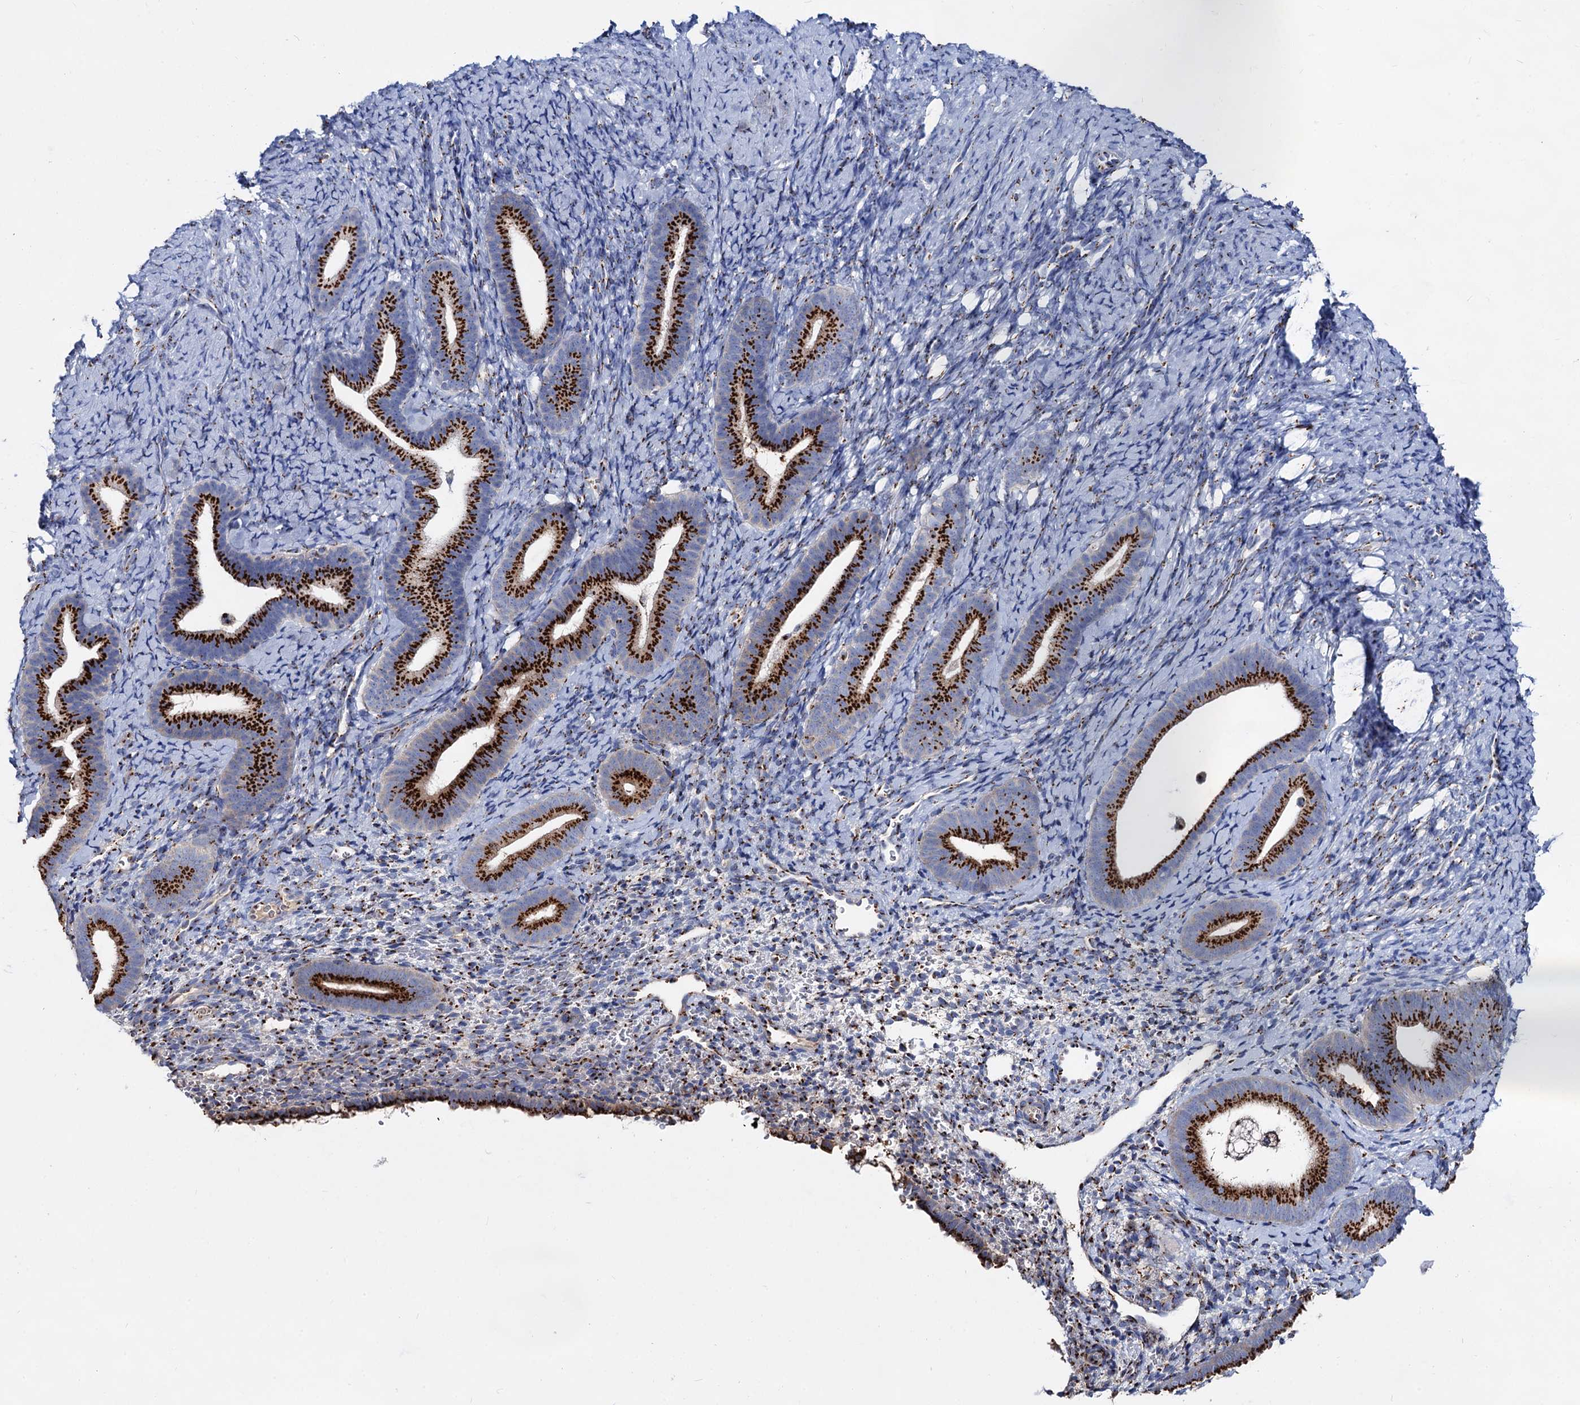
{"staining": {"intensity": "strong", "quantity": "<25%", "location": "cytoplasmic/membranous"}, "tissue": "endometrium", "cell_type": "Cells in endometrial stroma", "image_type": "normal", "snomed": [{"axis": "morphology", "description": "Normal tissue, NOS"}, {"axis": "topography", "description": "Endometrium"}], "caption": "IHC (DAB (3,3'-diaminobenzidine)) staining of normal human endometrium reveals strong cytoplasmic/membranous protein expression in about <25% of cells in endometrial stroma.", "gene": "TM9SF3", "patient": {"sex": "female", "age": 65}}